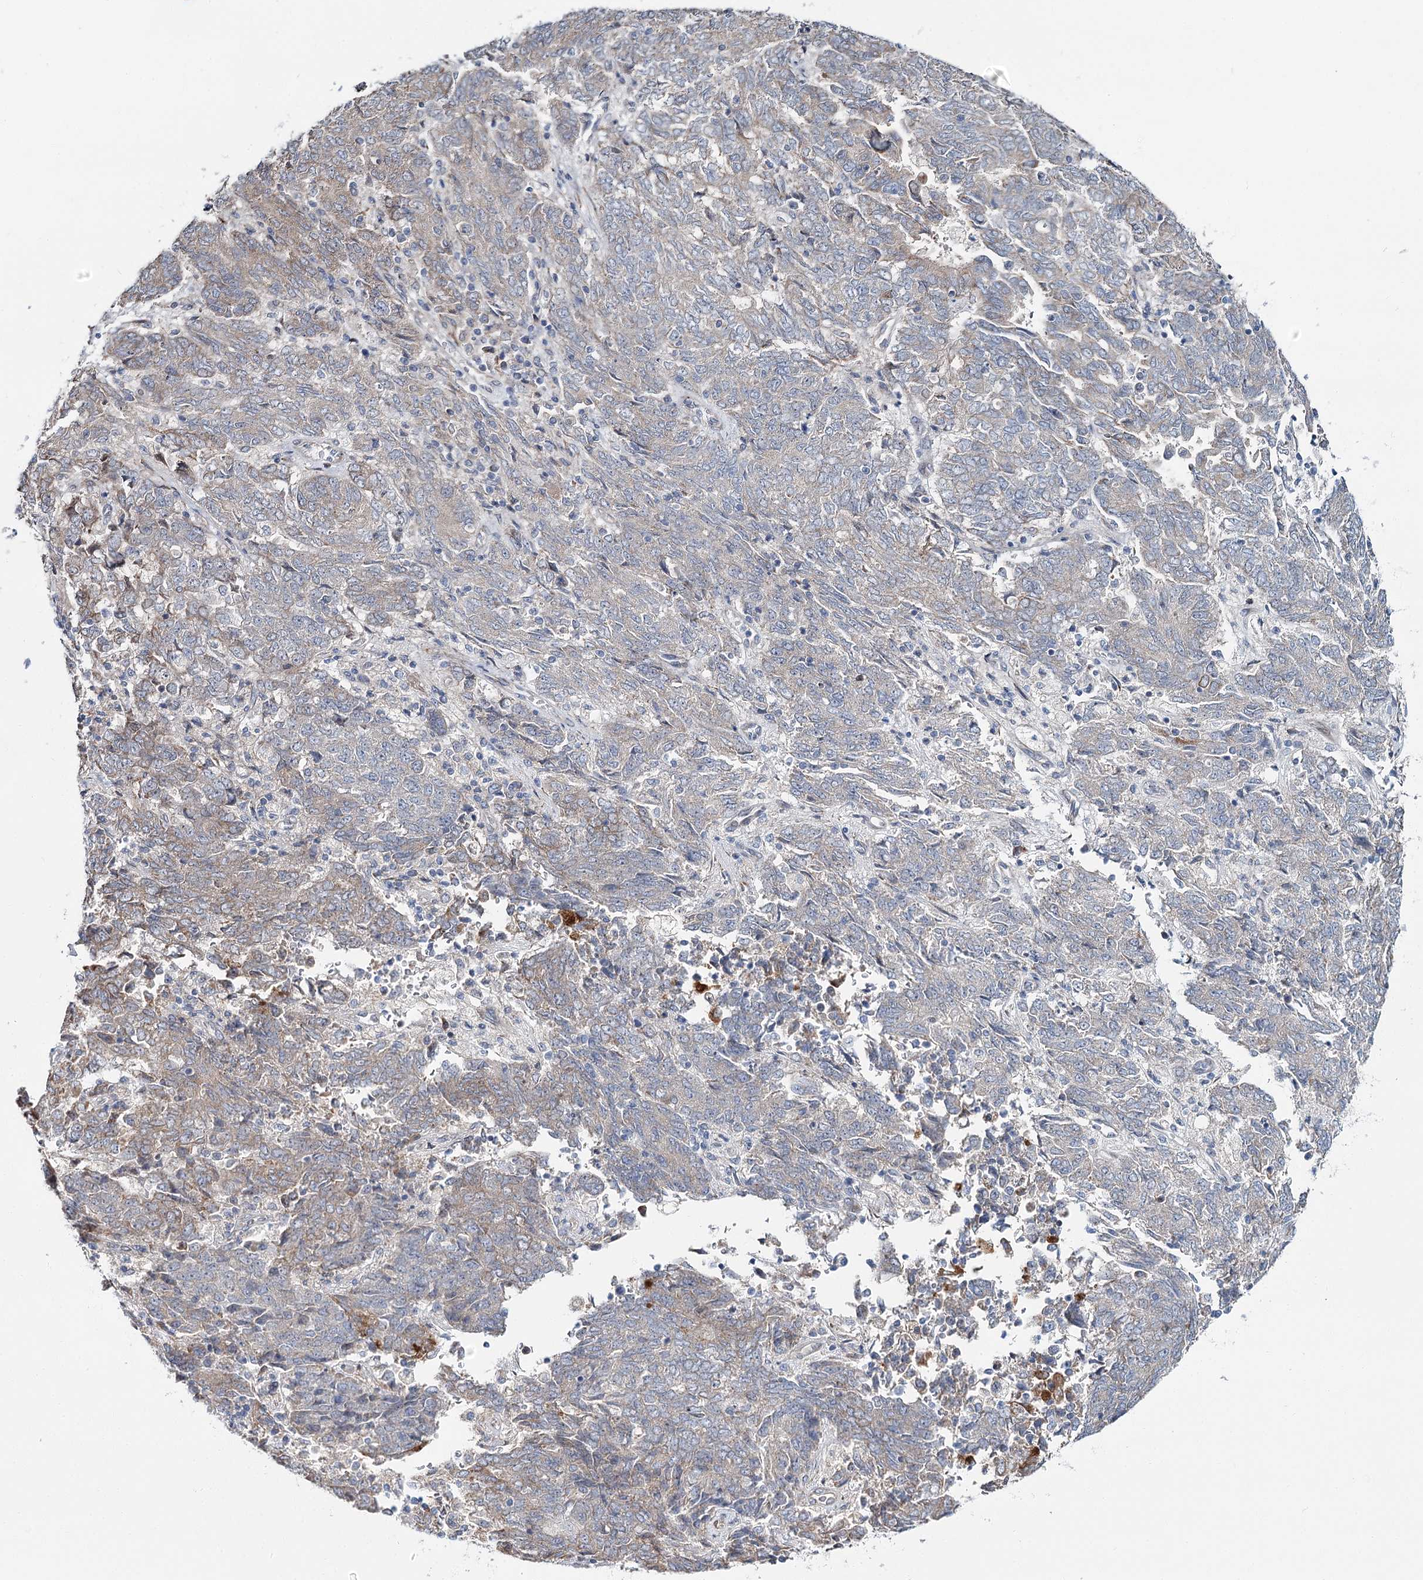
{"staining": {"intensity": "weak", "quantity": "25%-75%", "location": "cytoplasmic/membranous"}, "tissue": "endometrial cancer", "cell_type": "Tumor cells", "image_type": "cancer", "snomed": [{"axis": "morphology", "description": "Adenocarcinoma, NOS"}, {"axis": "topography", "description": "Endometrium"}], "caption": "Weak cytoplasmic/membranous protein positivity is identified in approximately 25%-75% of tumor cells in endometrial cancer.", "gene": "CPLANE1", "patient": {"sex": "female", "age": 80}}